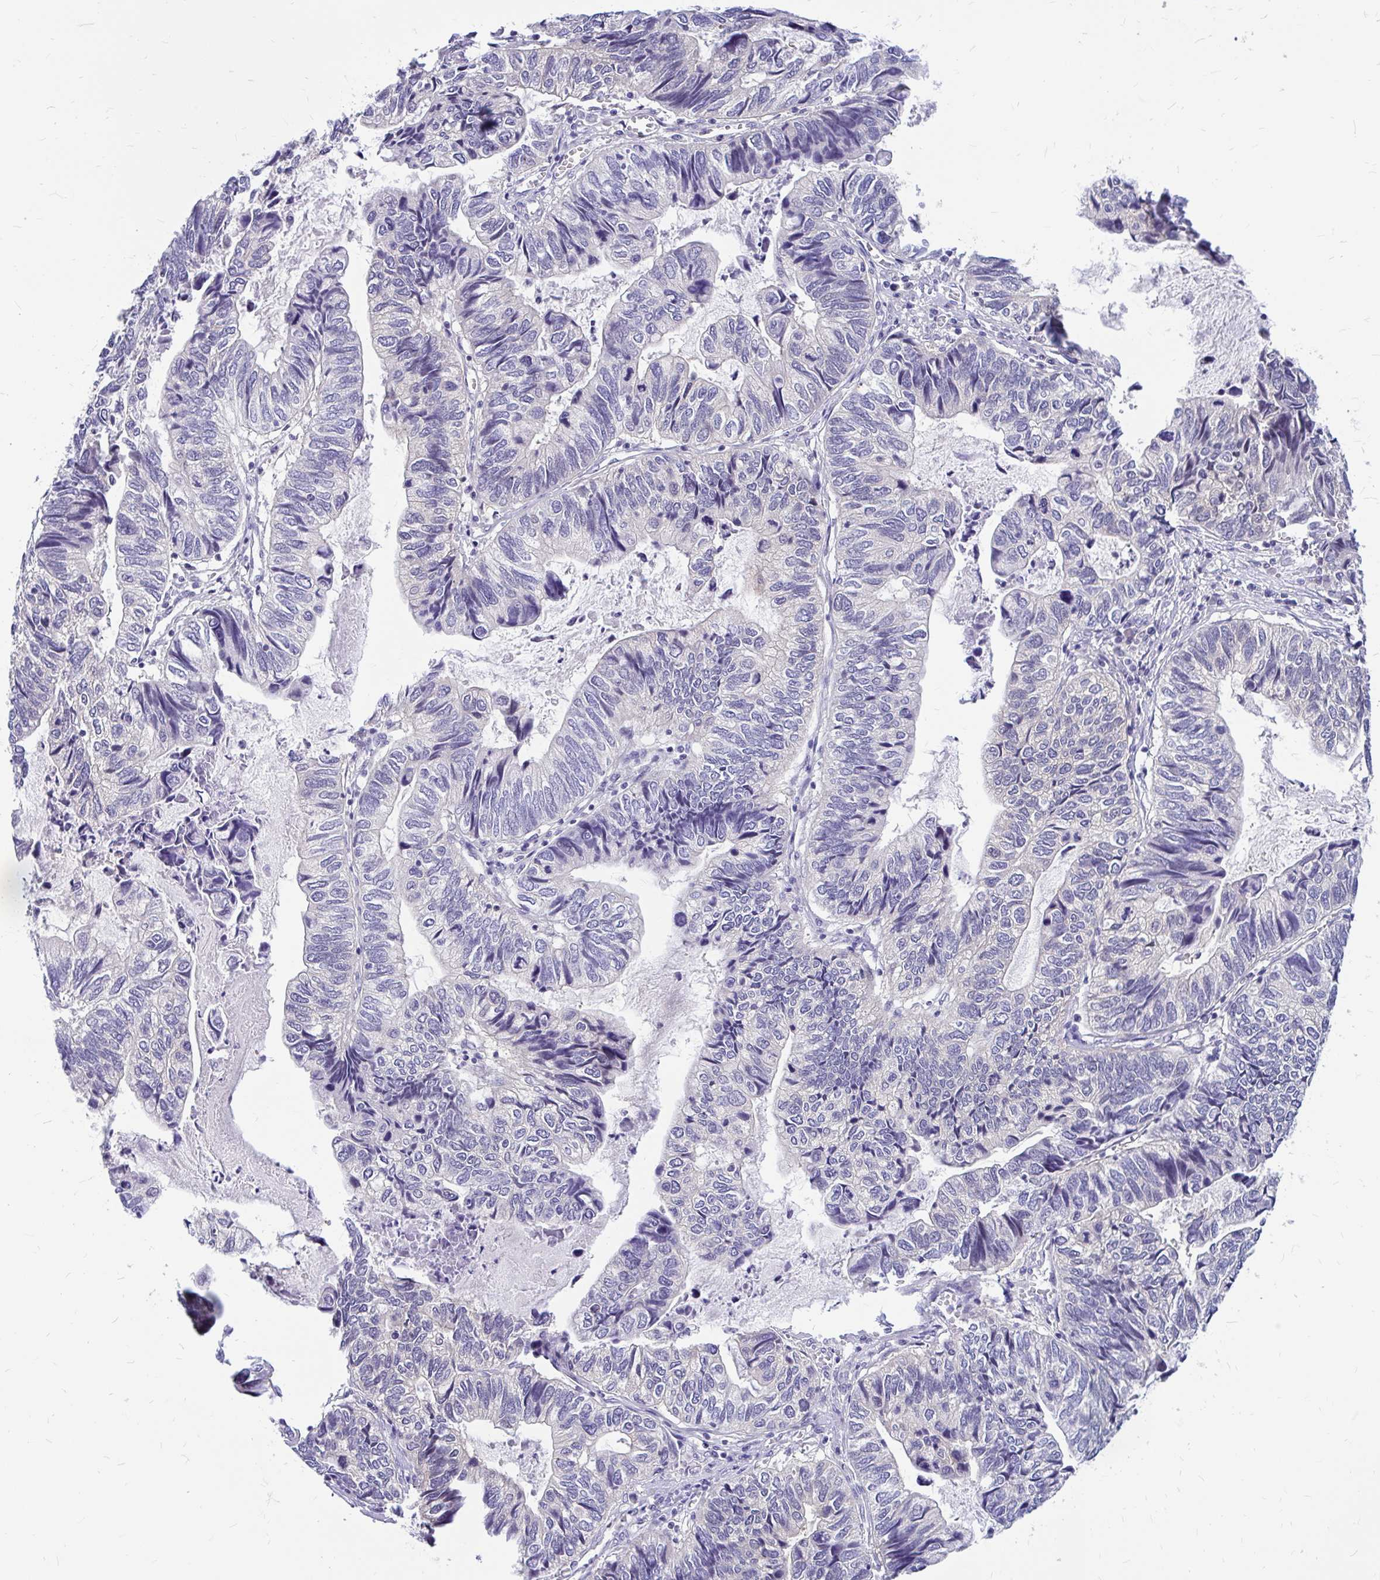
{"staining": {"intensity": "negative", "quantity": "none", "location": "none"}, "tissue": "stomach cancer", "cell_type": "Tumor cells", "image_type": "cancer", "snomed": [{"axis": "morphology", "description": "Adenocarcinoma, NOS"}, {"axis": "topography", "description": "Stomach, upper"}], "caption": "Tumor cells show no significant positivity in stomach cancer. (DAB IHC visualized using brightfield microscopy, high magnification).", "gene": "MAP1LC3A", "patient": {"sex": "female", "age": 67}}